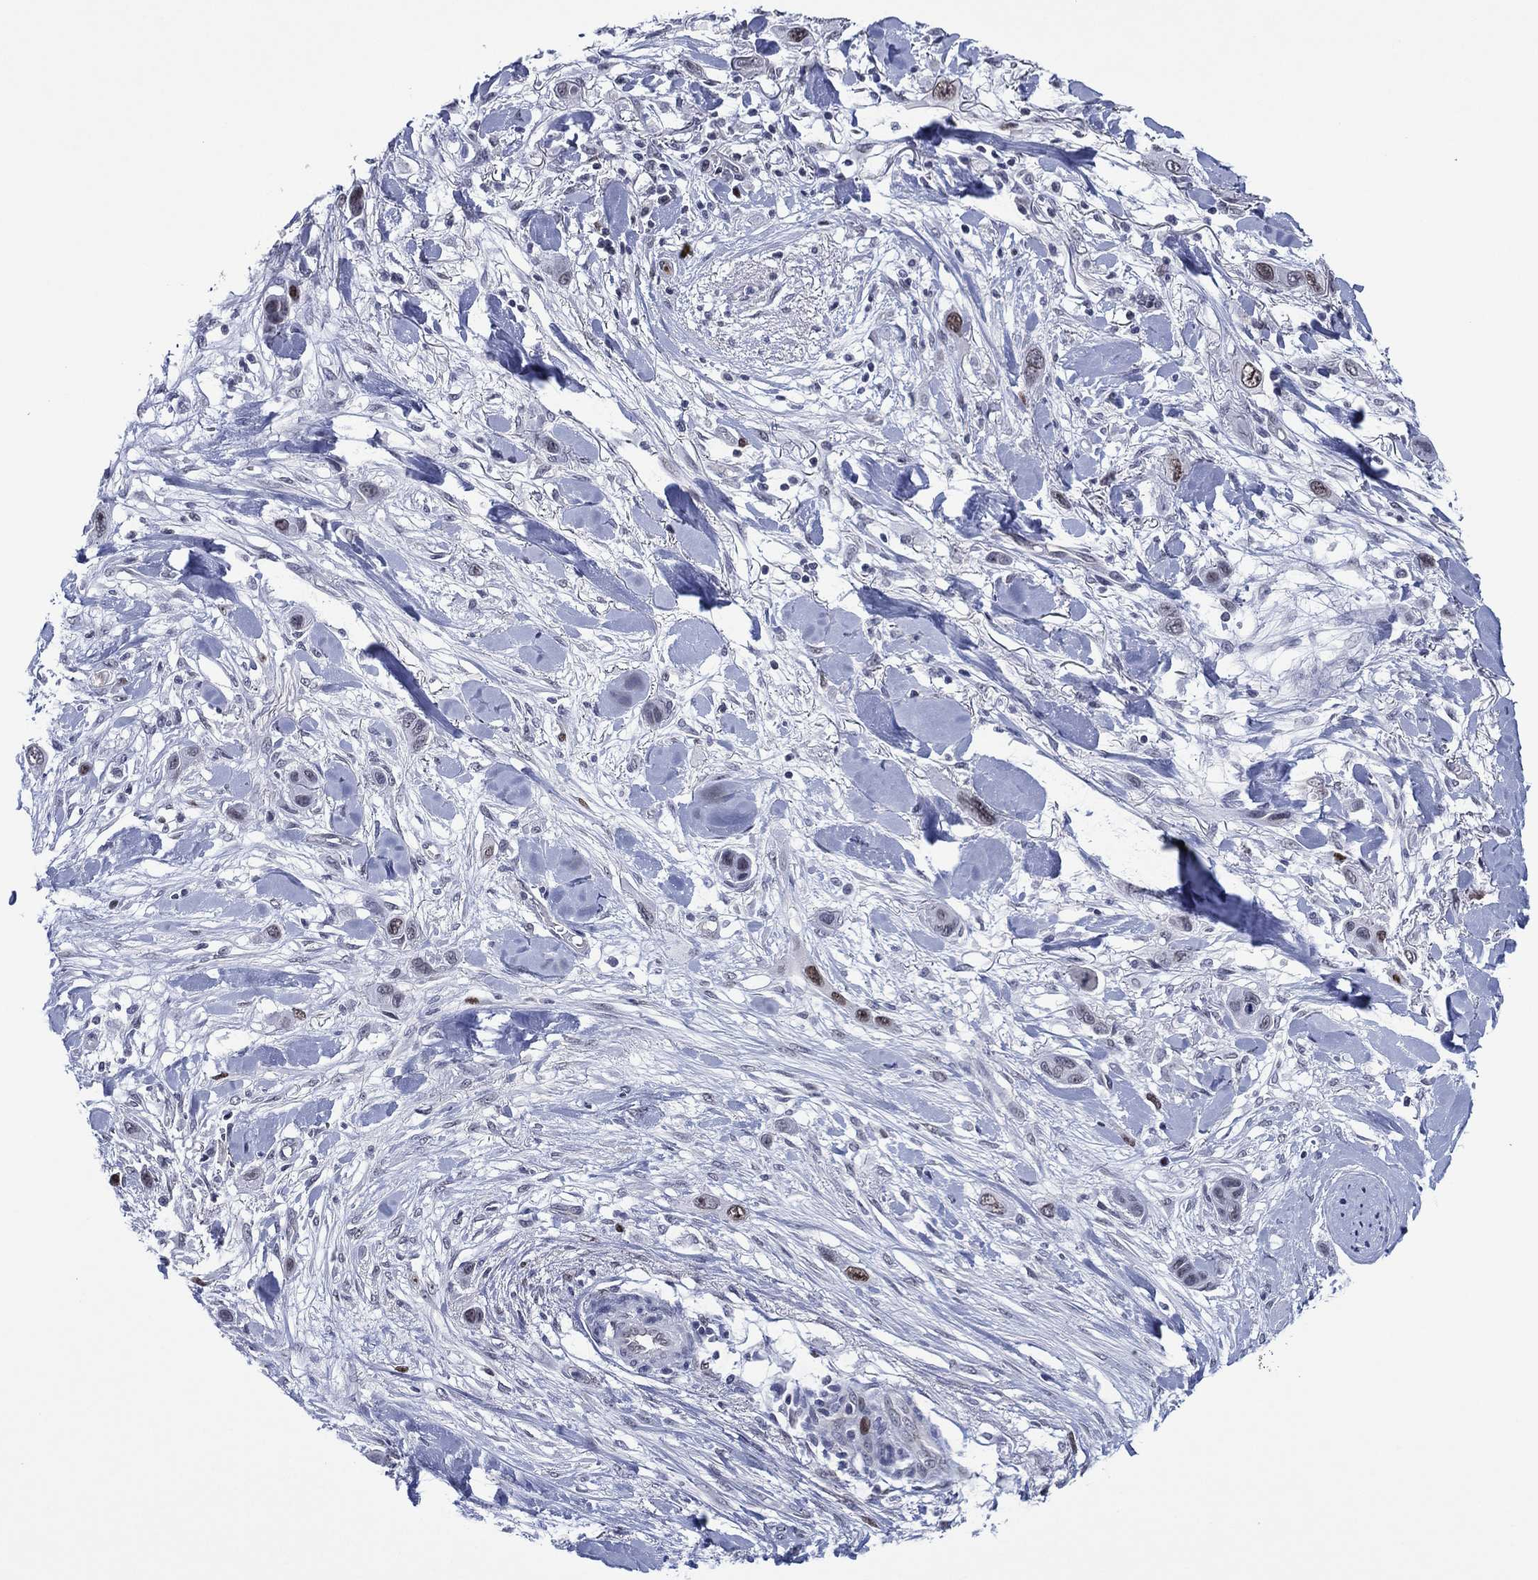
{"staining": {"intensity": "moderate", "quantity": "<25%", "location": "nuclear"}, "tissue": "skin cancer", "cell_type": "Tumor cells", "image_type": "cancer", "snomed": [{"axis": "morphology", "description": "Squamous cell carcinoma, NOS"}, {"axis": "topography", "description": "Skin"}], "caption": "Squamous cell carcinoma (skin) tissue demonstrates moderate nuclear expression in approximately <25% of tumor cells, visualized by immunohistochemistry.", "gene": "GATA6", "patient": {"sex": "male", "age": 79}}